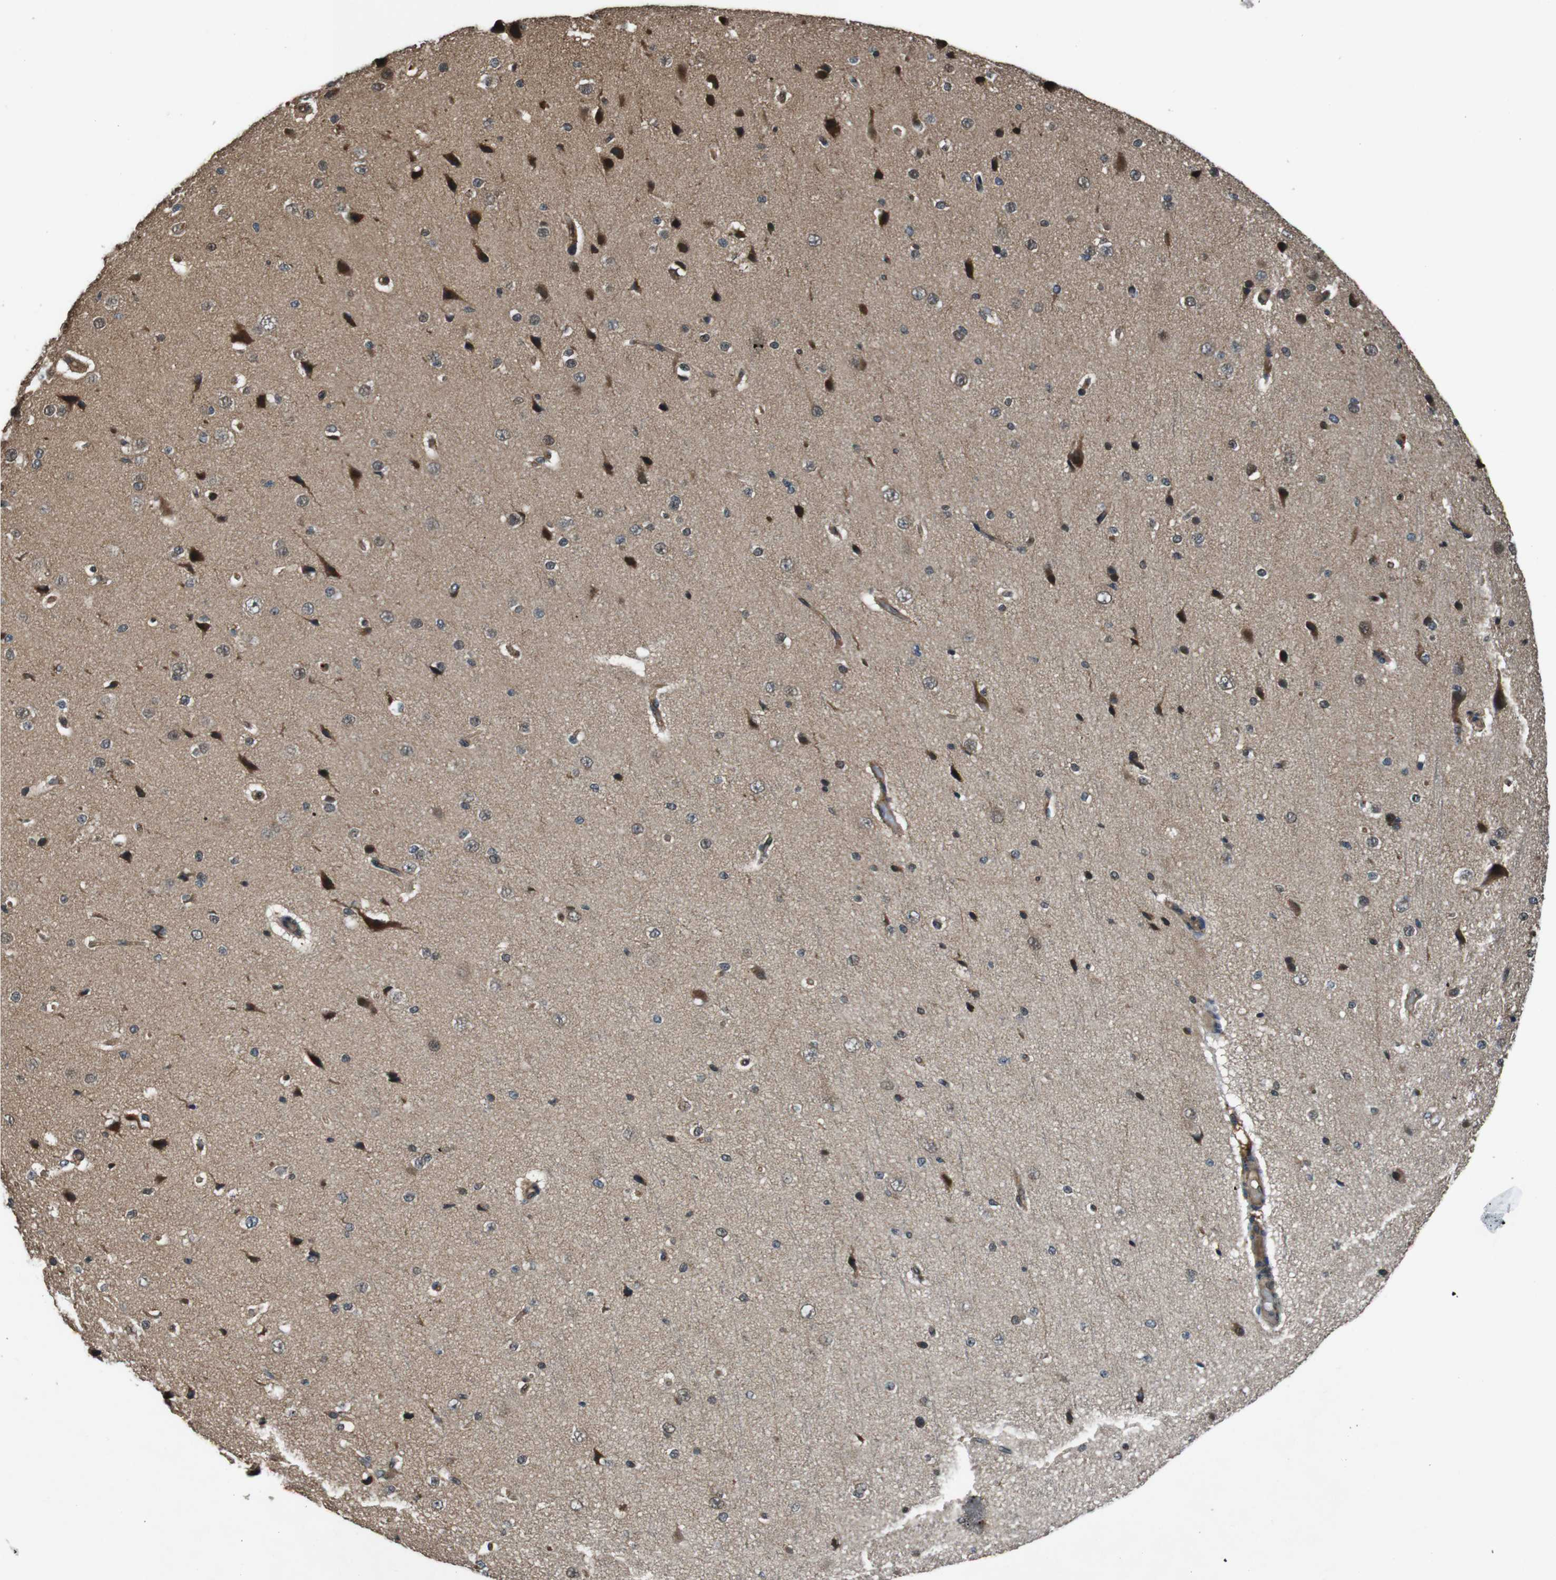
{"staining": {"intensity": "moderate", "quantity": "25%-75%", "location": "cytoplasmic/membranous"}, "tissue": "cerebral cortex", "cell_type": "Endothelial cells", "image_type": "normal", "snomed": [{"axis": "morphology", "description": "Normal tissue, NOS"}, {"axis": "morphology", "description": "Developmental malformation"}, {"axis": "topography", "description": "Cerebral cortex"}], "caption": "IHC of benign cerebral cortex shows medium levels of moderate cytoplasmic/membranous positivity in approximately 25%-75% of endothelial cells.", "gene": "SOCS1", "patient": {"sex": "female", "age": 30}}